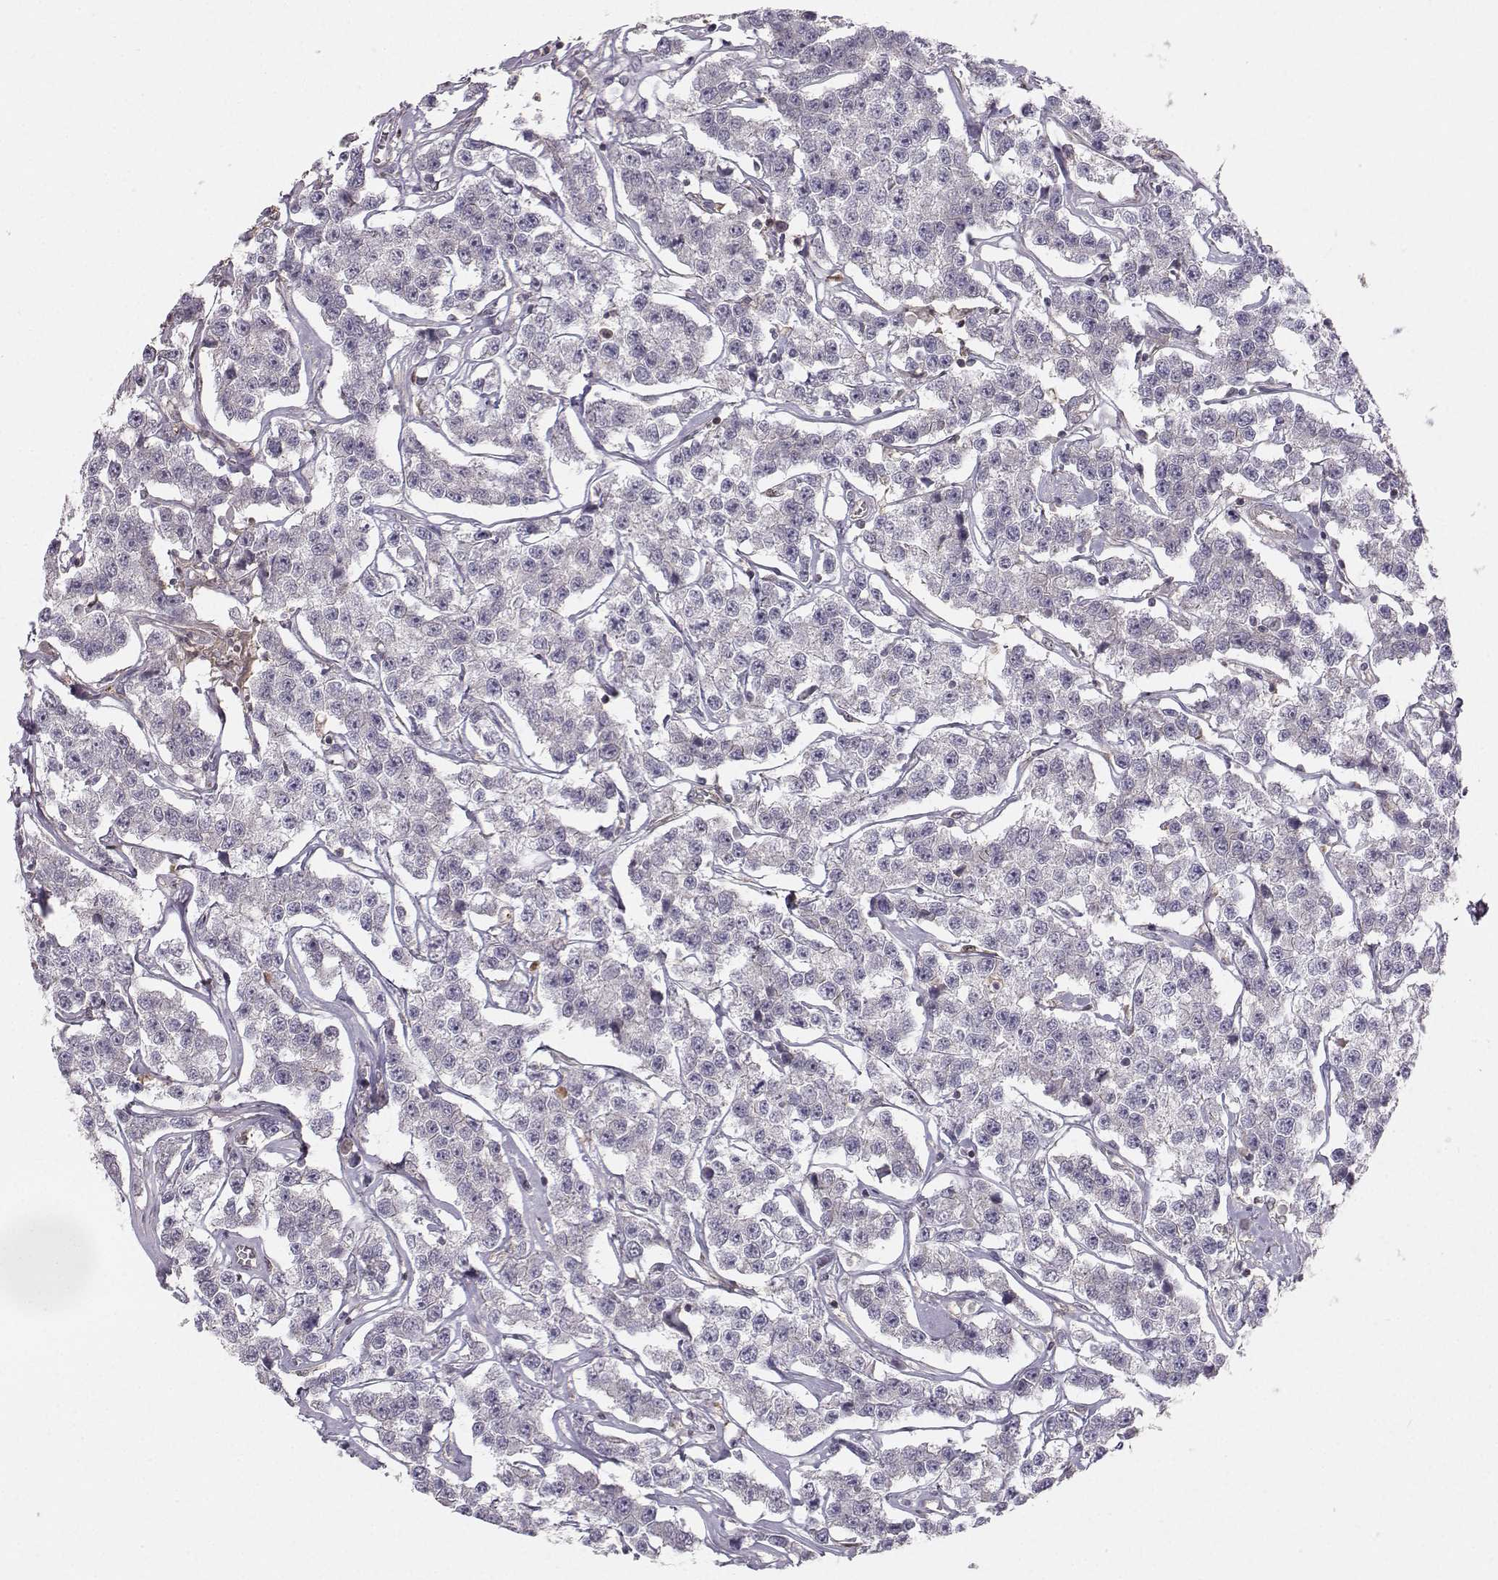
{"staining": {"intensity": "negative", "quantity": "none", "location": "none"}, "tissue": "testis cancer", "cell_type": "Tumor cells", "image_type": "cancer", "snomed": [{"axis": "morphology", "description": "Seminoma, NOS"}, {"axis": "topography", "description": "Testis"}], "caption": "Immunohistochemistry (IHC) micrograph of human testis seminoma stained for a protein (brown), which exhibits no expression in tumor cells.", "gene": "ASB16", "patient": {"sex": "male", "age": 59}}